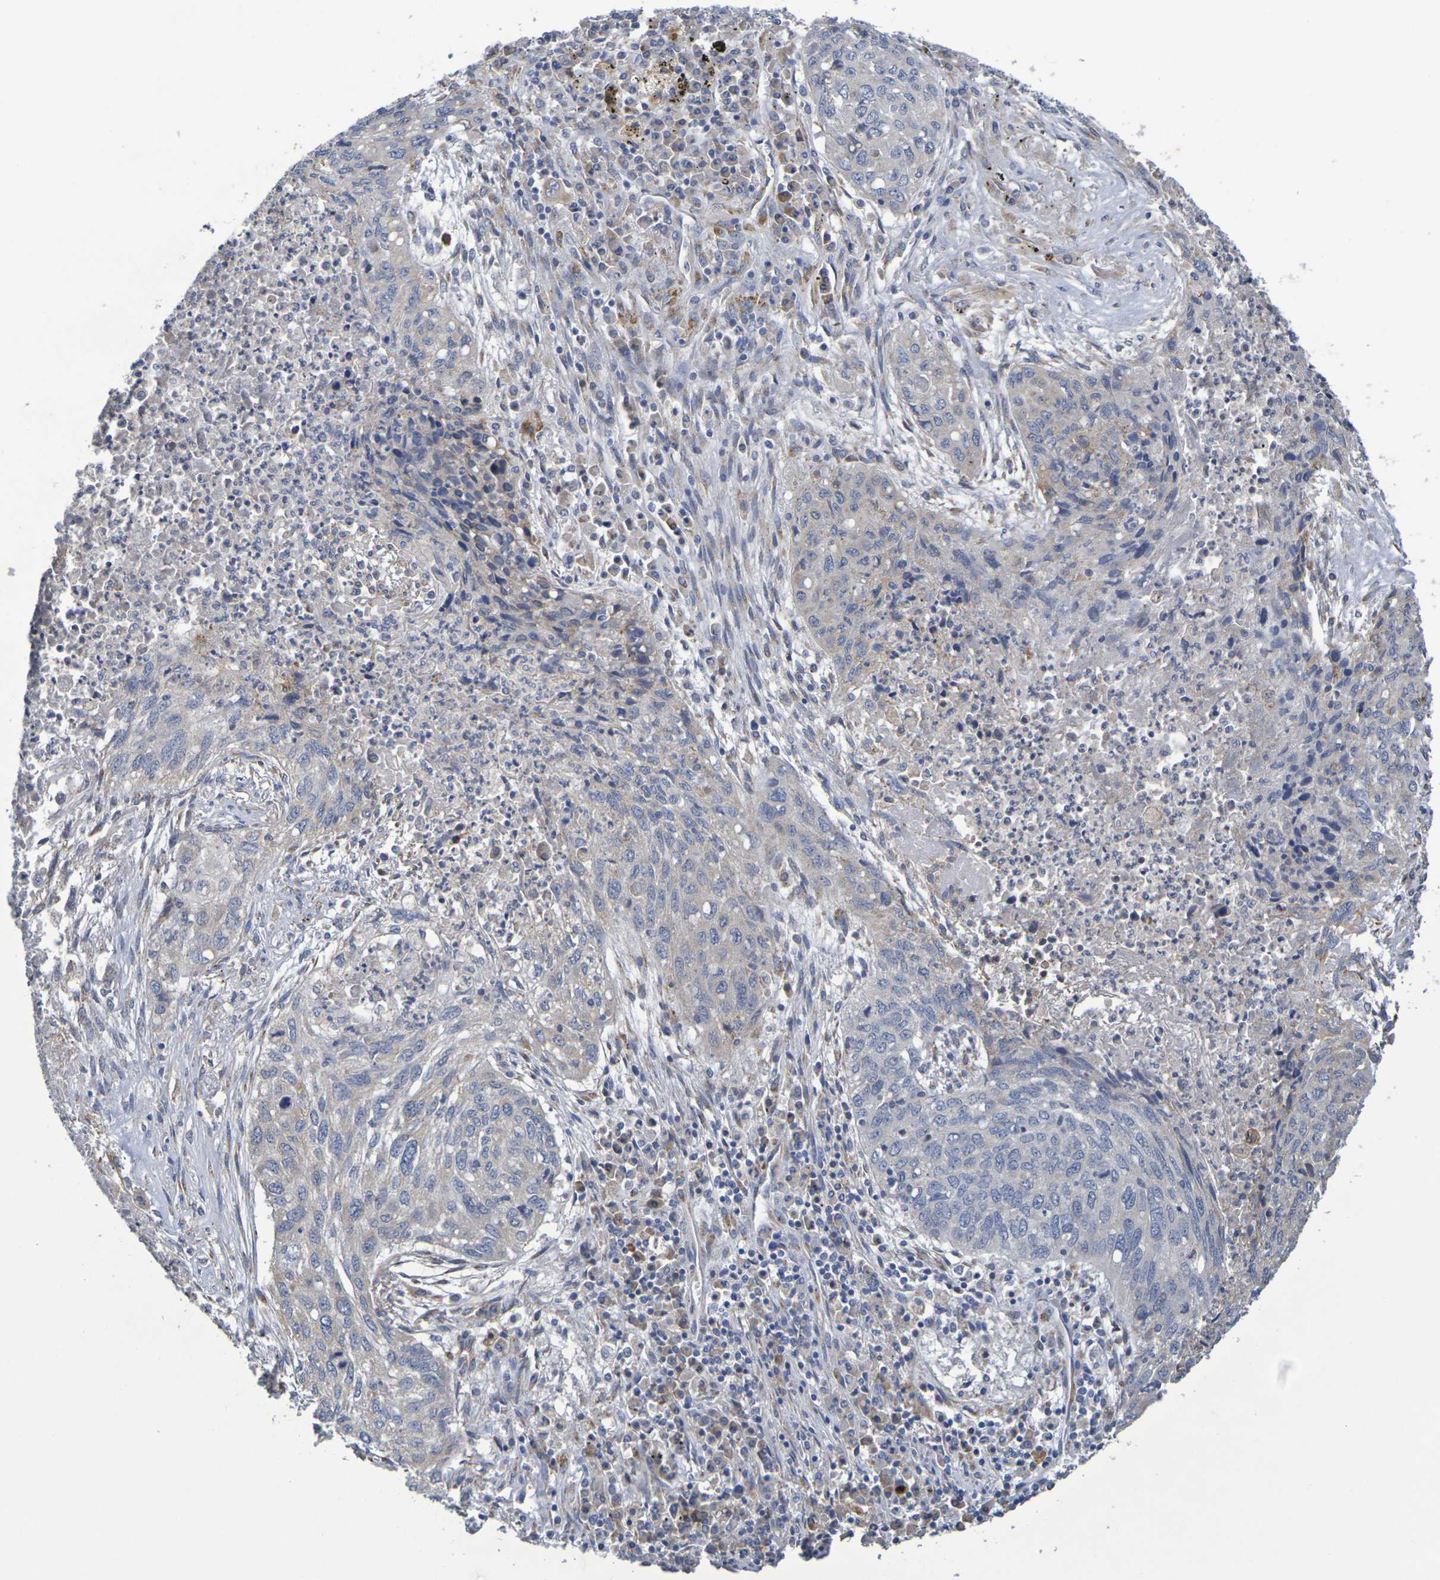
{"staining": {"intensity": "negative", "quantity": "none", "location": "none"}, "tissue": "lung cancer", "cell_type": "Tumor cells", "image_type": "cancer", "snomed": [{"axis": "morphology", "description": "Squamous cell carcinoma, NOS"}, {"axis": "topography", "description": "Lung"}], "caption": "Lung cancer stained for a protein using immunohistochemistry demonstrates no staining tumor cells.", "gene": "SDC4", "patient": {"sex": "female", "age": 63}}